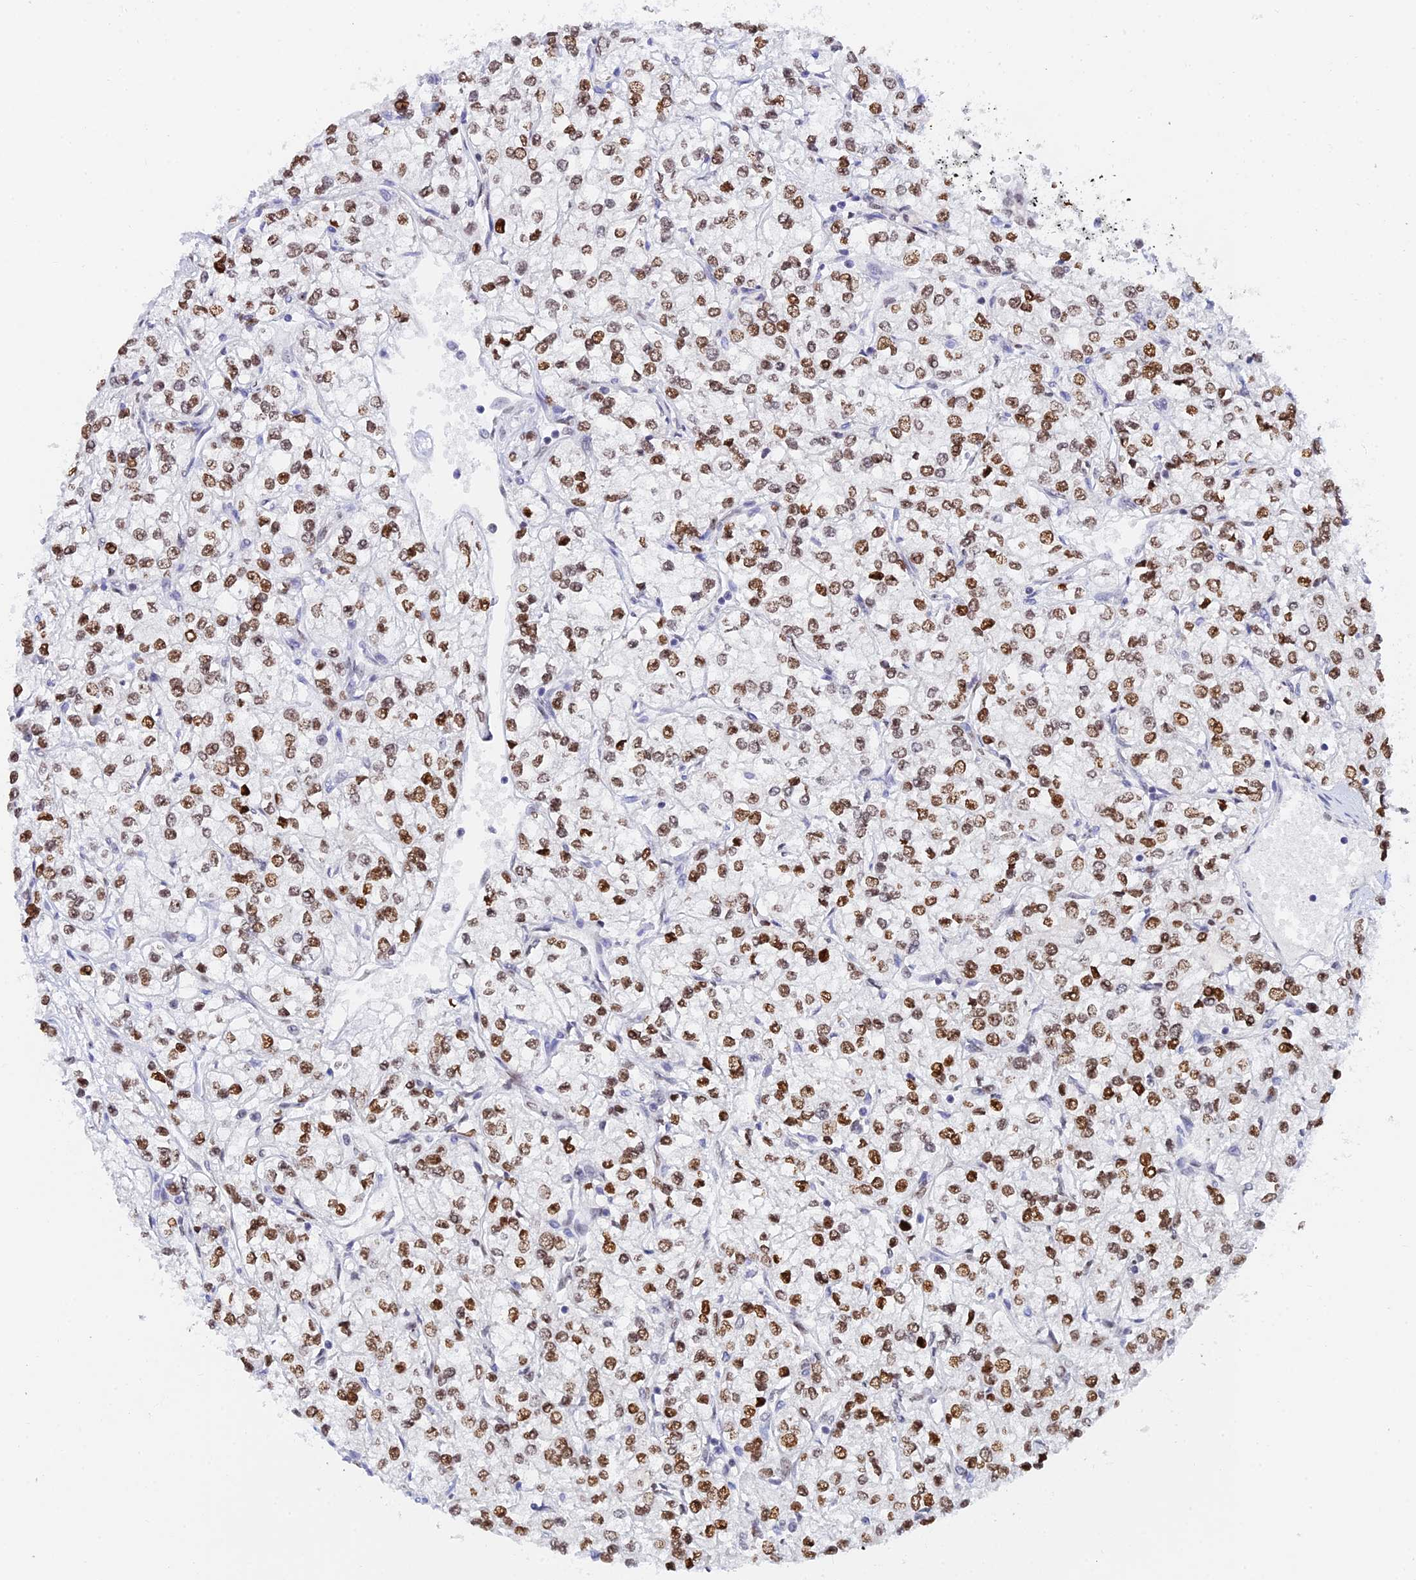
{"staining": {"intensity": "moderate", "quantity": ">75%", "location": "nuclear"}, "tissue": "renal cancer", "cell_type": "Tumor cells", "image_type": "cancer", "snomed": [{"axis": "morphology", "description": "Adenocarcinoma, NOS"}, {"axis": "topography", "description": "Kidney"}], "caption": "Renal adenocarcinoma stained with immunohistochemistry (IHC) demonstrates moderate nuclear positivity in about >75% of tumor cells. (IHC, brightfield microscopy, high magnification).", "gene": "RSL1D1", "patient": {"sex": "male", "age": 80}}